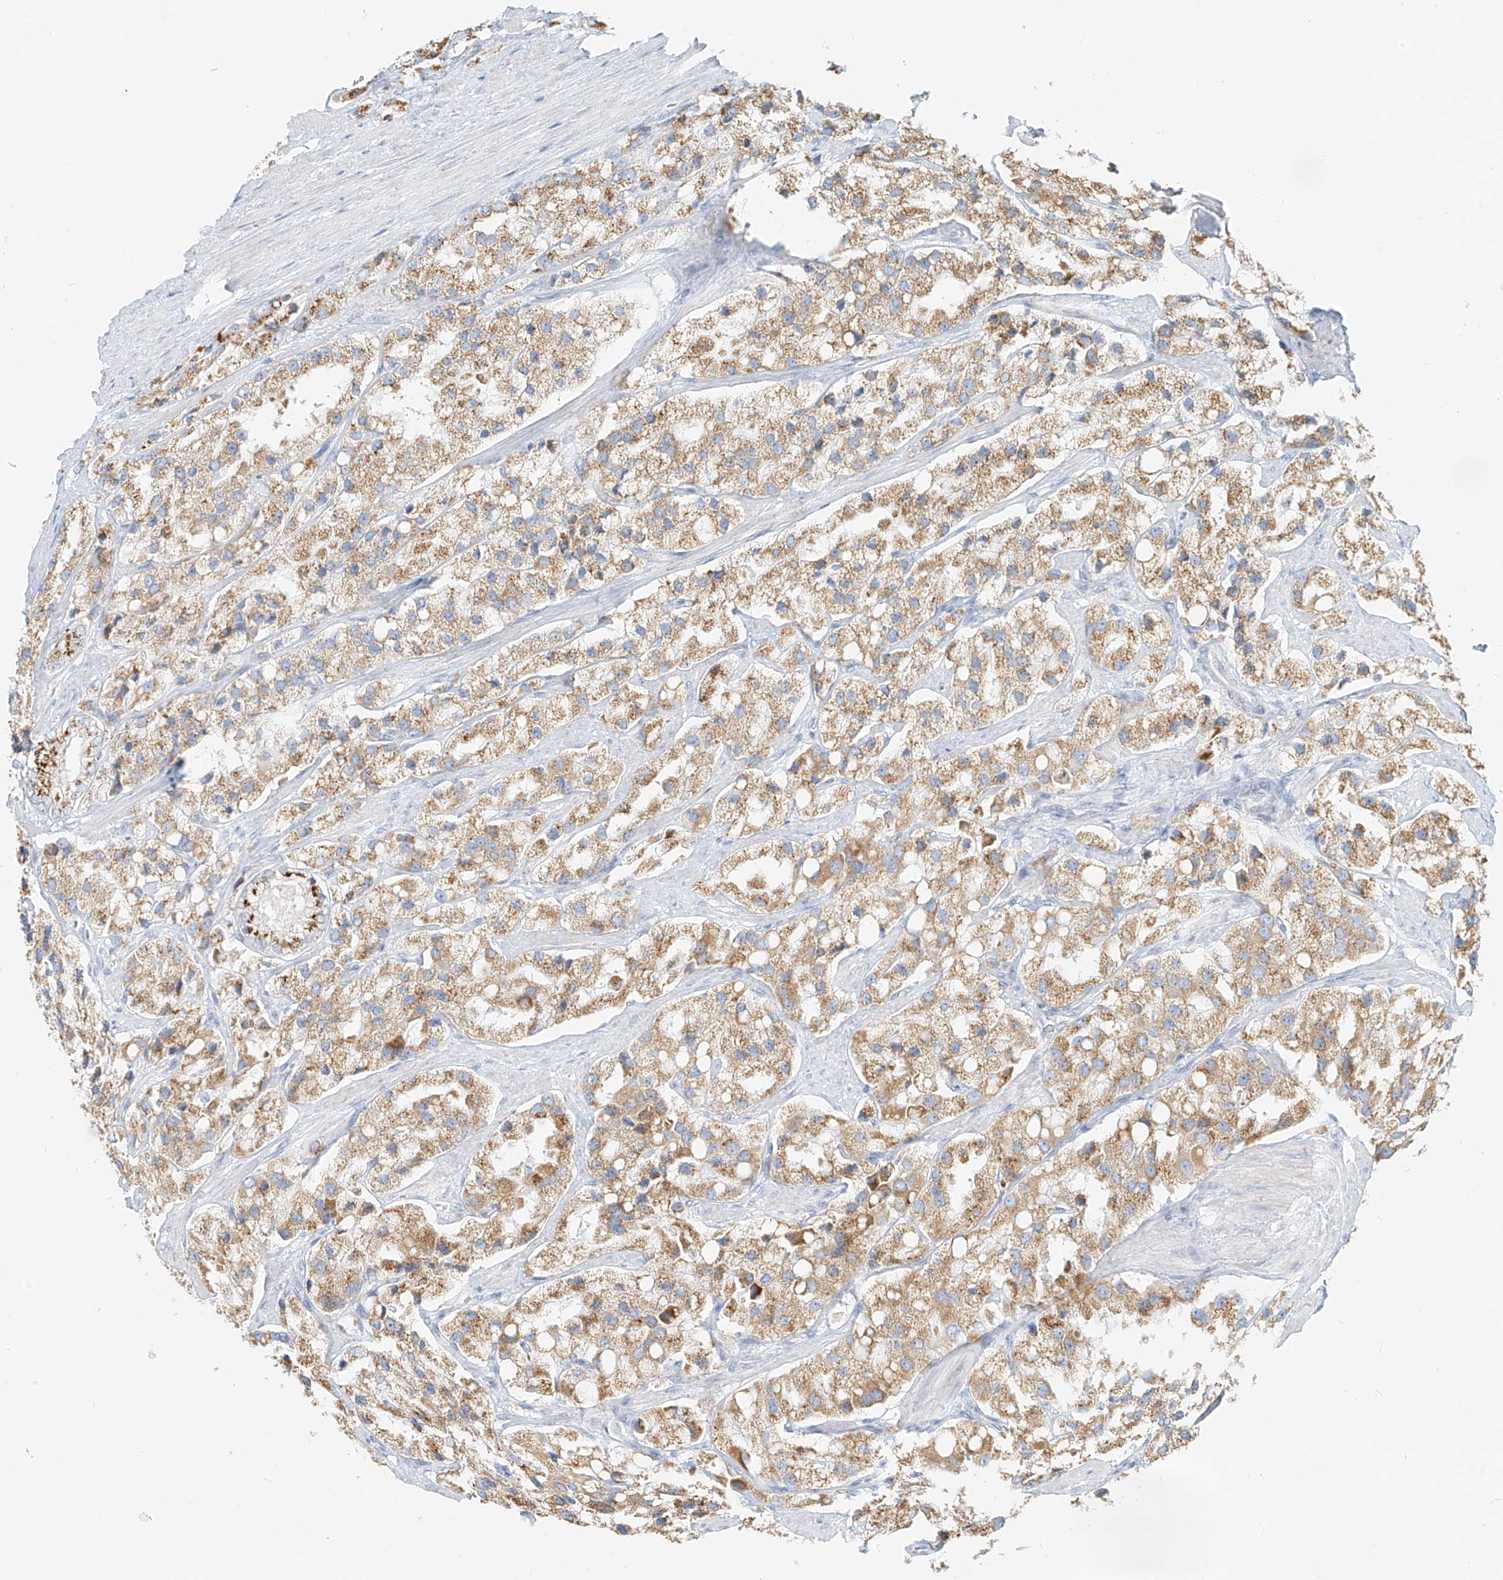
{"staining": {"intensity": "moderate", "quantity": ">75%", "location": "cytoplasmic/membranous"}, "tissue": "prostate cancer", "cell_type": "Tumor cells", "image_type": "cancer", "snomed": [{"axis": "morphology", "description": "Adenocarcinoma, High grade"}, {"axis": "topography", "description": "Prostate"}], "caption": "This image demonstrates prostate cancer (high-grade adenocarcinoma) stained with immunohistochemistry to label a protein in brown. The cytoplasmic/membranous of tumor cells show moderate positivity for the protein. Nuclei are counter-stained blue.", "gene": "TMEM87B", "patient": {"sex": "male", "age": 66}}